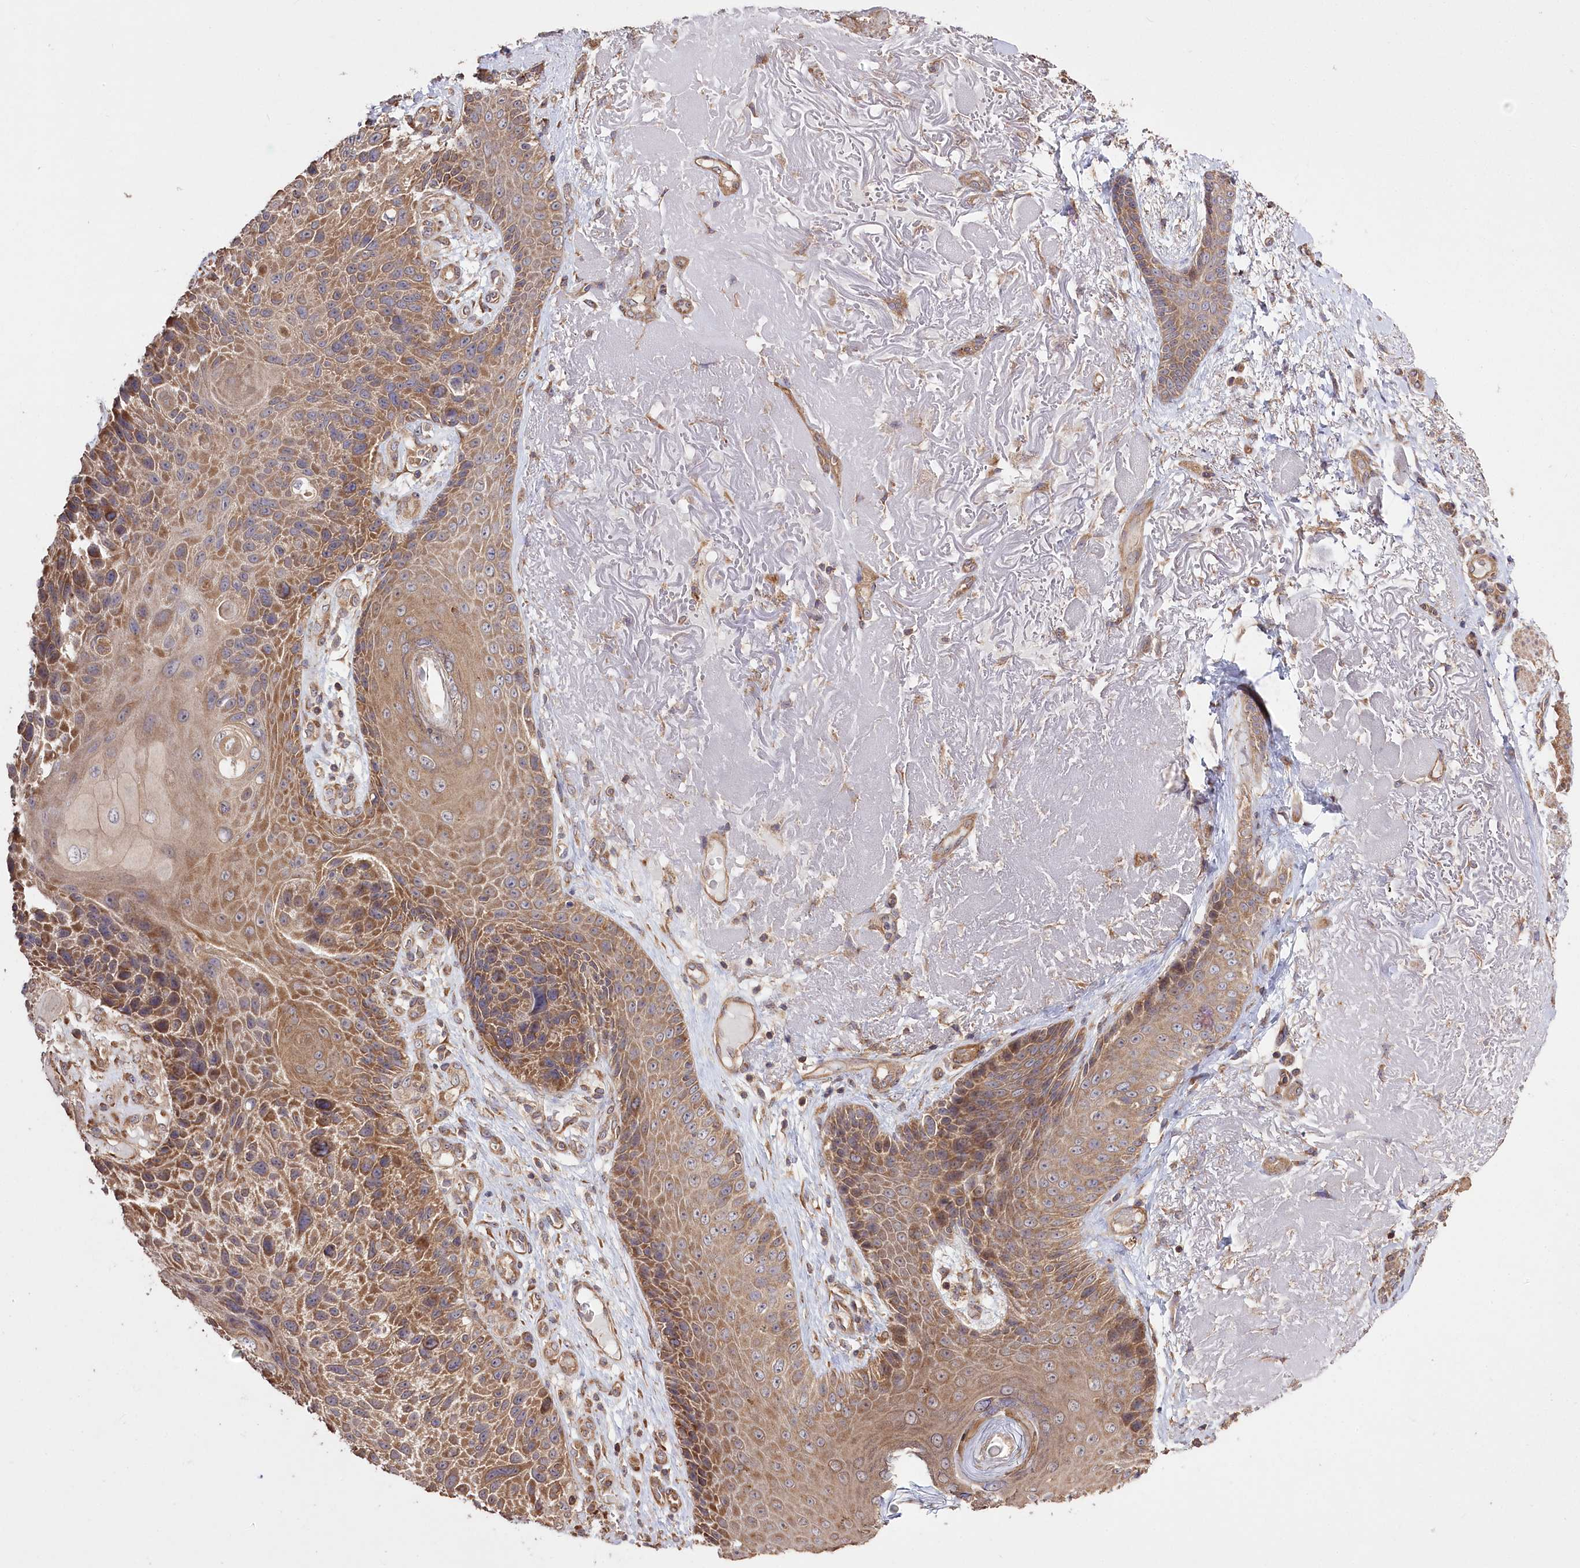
{"staining": {"intensity": "moderate", "quantity": ">75%", "location": "cytoplasmic/membranous"}, "tissue": "skin cancer", "cell_type": "Tumor cells", "image_type": "cancer", "snomed": [{"axis": "morphology", "description": "Squamous cell carcinoma, NOS"}, {"axis": "topography", "description": "Skin"}], "caption": "Immunohistochemical staining of human skin cancer (squamous cell carcinoma) exhibits medium levels of moderate cytoplasmic/membranous positivity in about >75% of tumor cells.", "gene": "PRSS53", "patient": {"sex": "female", "age": 88}}